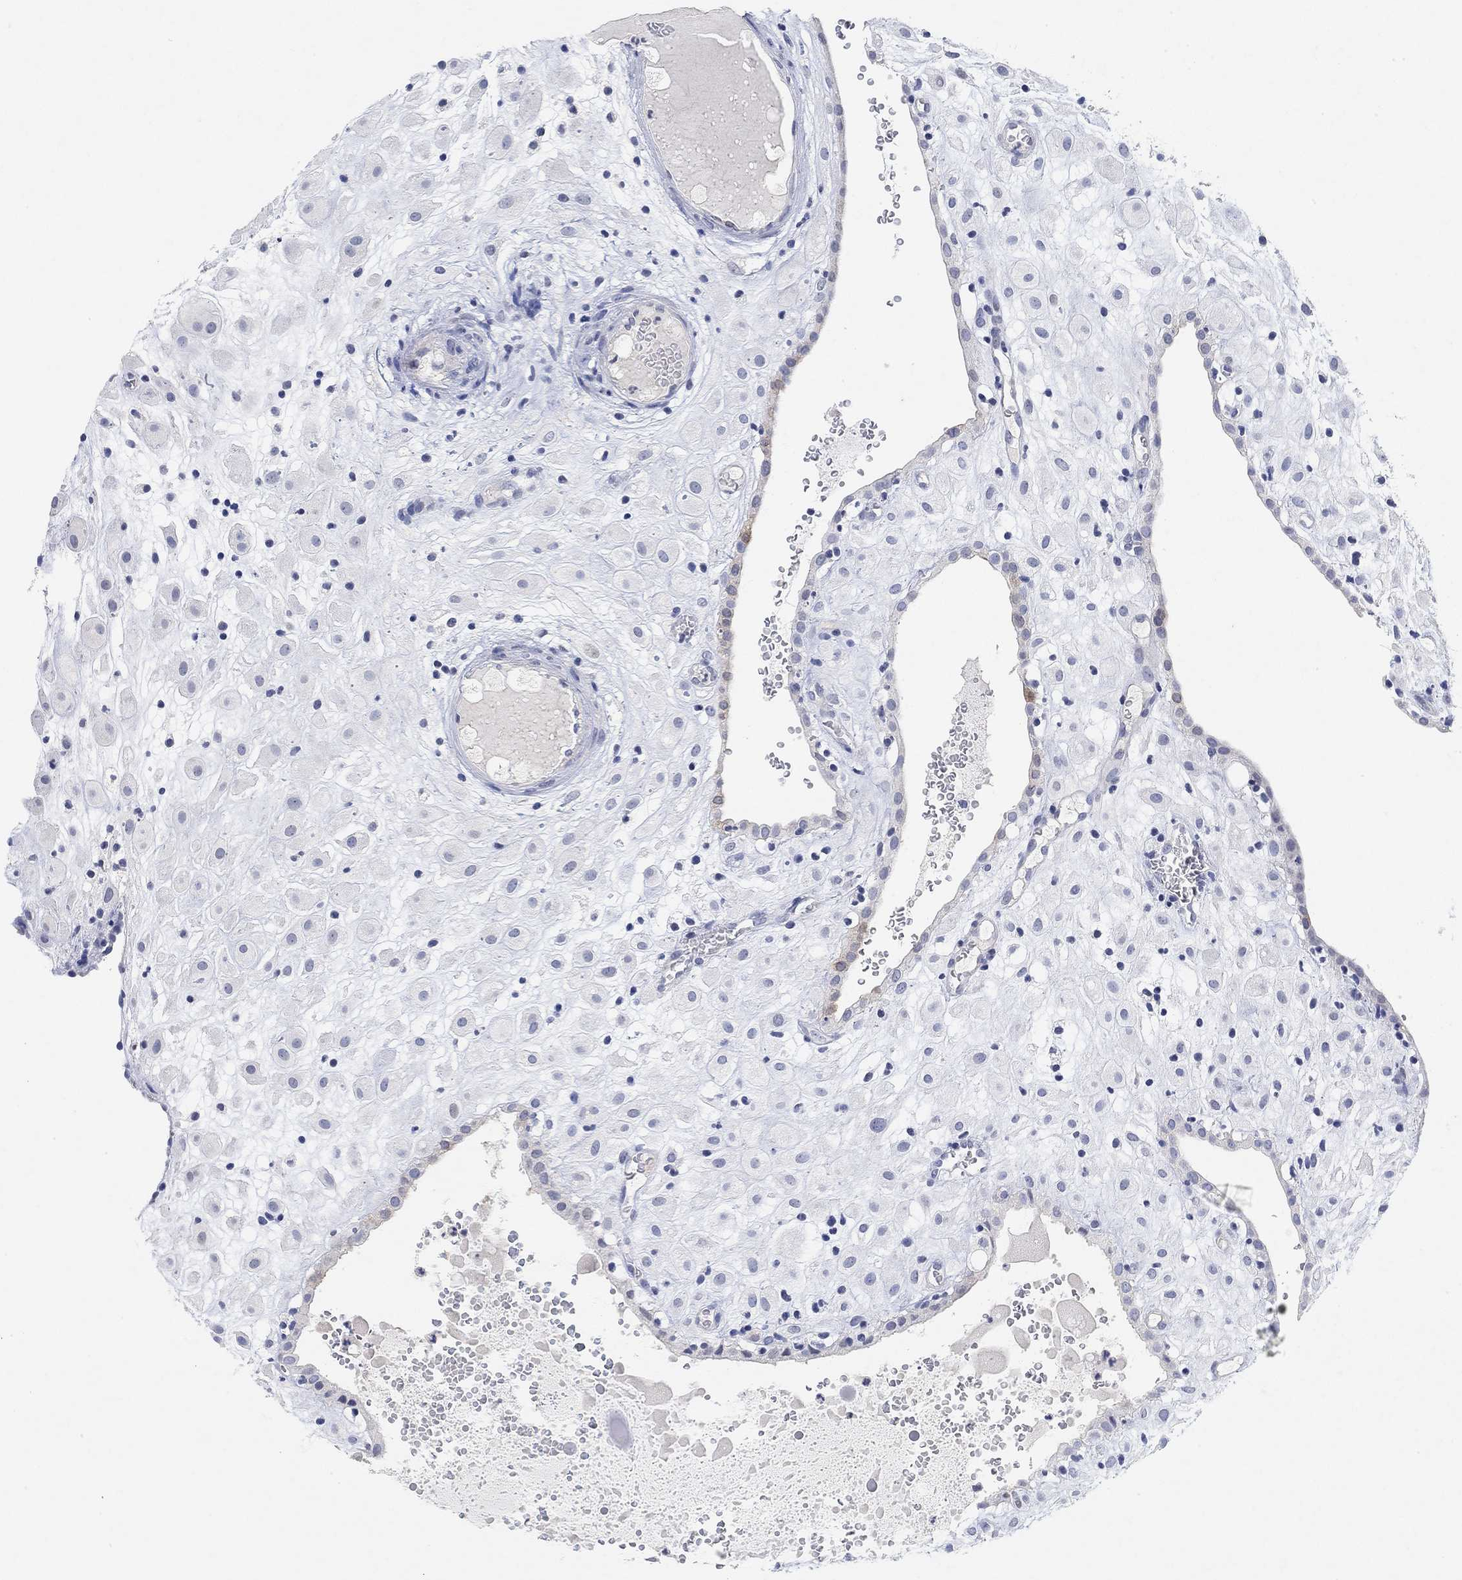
{"staining": {"intensity": "negative", "quantity": "none", "location": "none"}, "tissue": "placenta", "cell_type": "Decidual cells", "image_type": "normal", "snomed": [{"axis": "morphology", "description": "Normal tissue, NOS"}, {"axis": "topography", "description": "Placenta"}], "caption": "Human placenta stained for a protein using IHC exhibits no staining in decidual cells.", "gene": "VAT1L", "patient": {"sex": "female", "age": 24}}